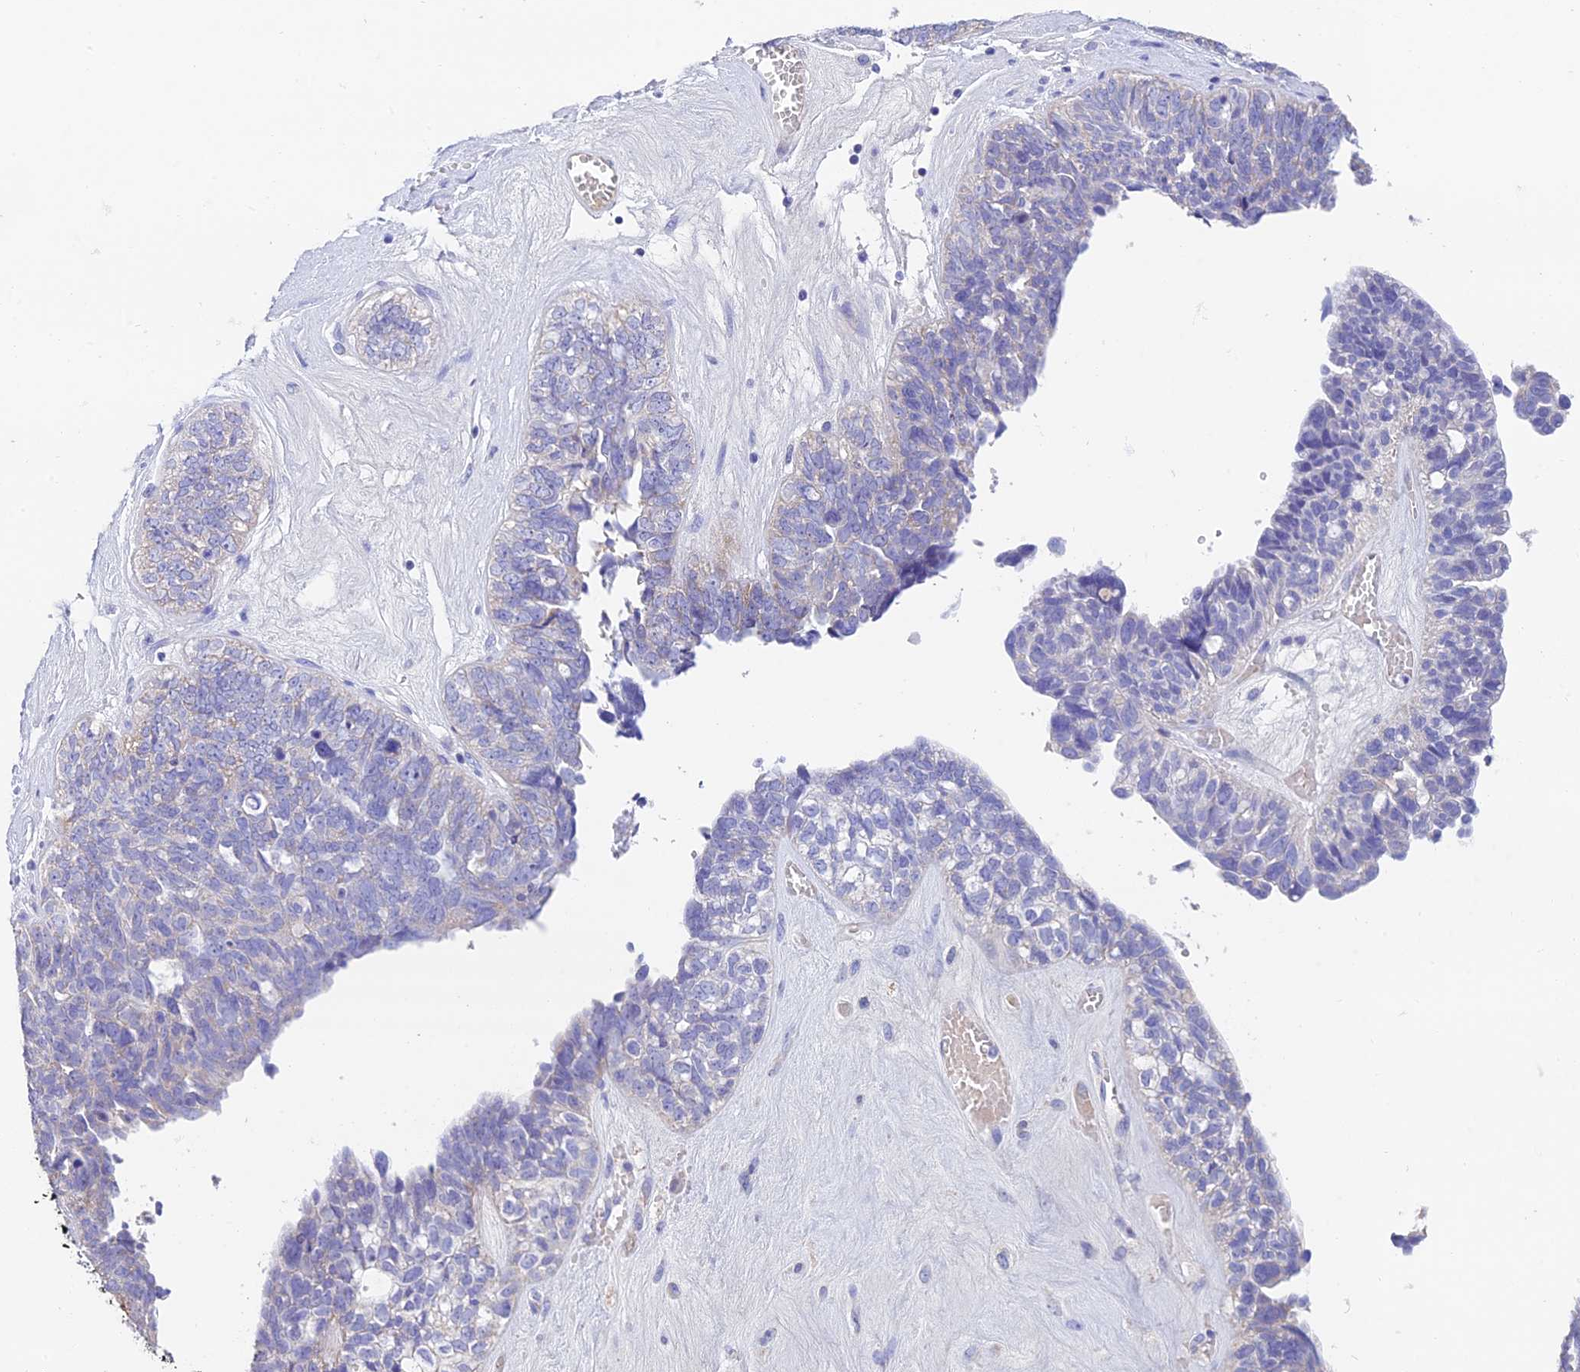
{"staining": {"intensity": "negative", "quantity": "none", "location": "none"}, "tissue": "ovarian cancer", "cell_type": "Tumor cells", "image_type": "cancer", "snomed": [{"axis": "morphology", "description": "Cystadenocarcinoma, serous, NOS"}, {"axis": "topography", "description": "Ovary"}], "caption": "IHC image of human ovarian serous cystadenocarcinoma stained for a protein (brown), which shows no staining in tumor cells.", "gene": "MS4A5", "patient": {"sex": "female", "age": 79}}